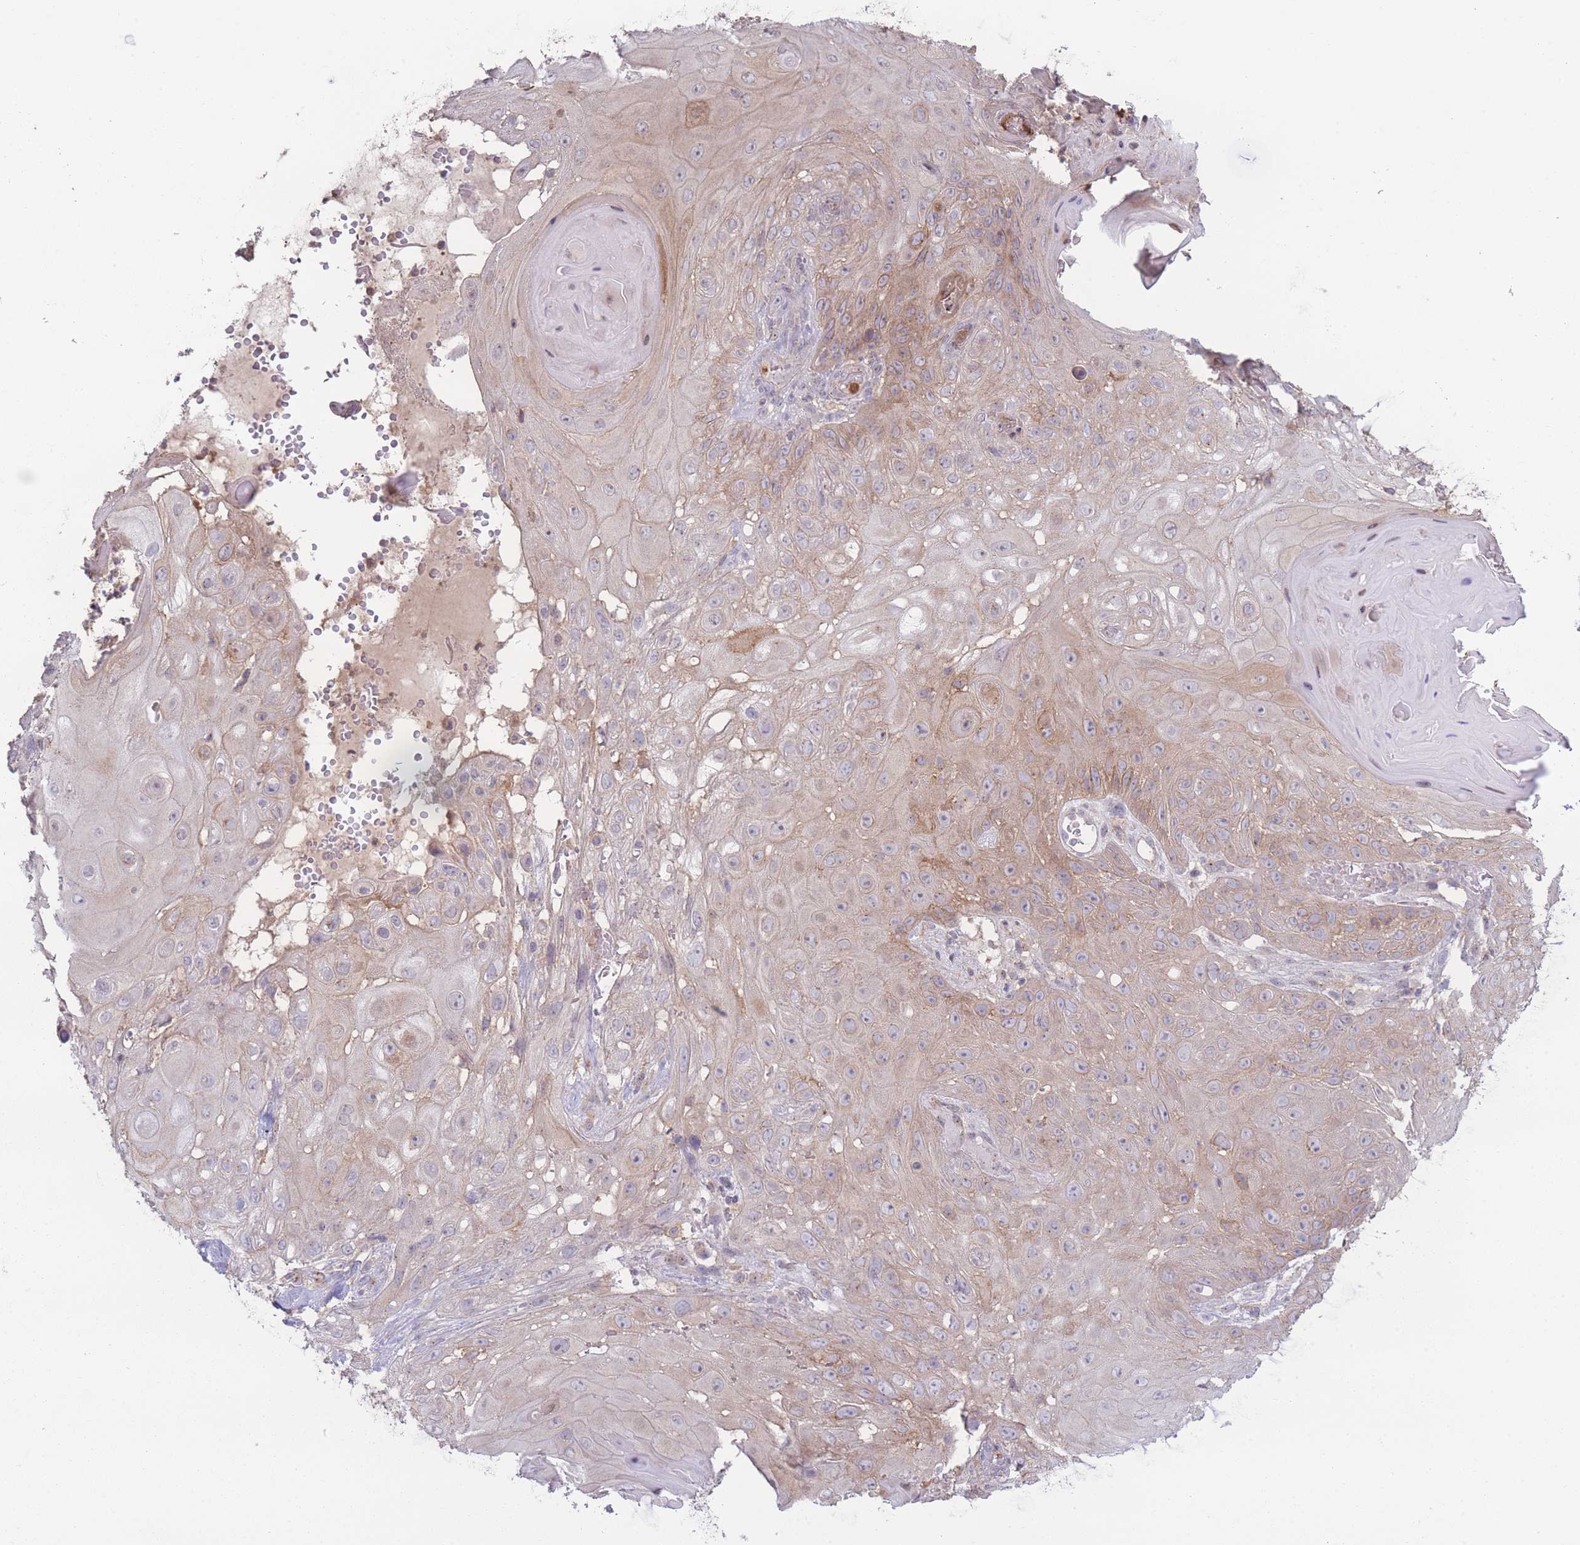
{"staining": {"intensity": "moderate", "quantity": "<25%", "location": "cytoplasmic/membranous"}, "tissue": "skin cancer", "cell_type": "Tumor cells", "image_type": "cancer", "snomed": [{"axis": "morphology", "description": "Normal tissue, NOS"}, {"axis": "morphology", "description": "Squamous cell carcinoma, NOS"}, {"axis": "topography", "description": "Skin"}, {"axis": "topography", "description": "Cartilage tissue"}], "caption": "Protein expression analysis of skin squamous cell carcinoma exhibits moderate cytoplasmic/membranous positivity in approximately <25% of tumor cells. The protein of interest is shown in brown color, while the nuclei are stained blue.", "gene": "STEAP3", "patient": {"sex": "female", "age": 79}}